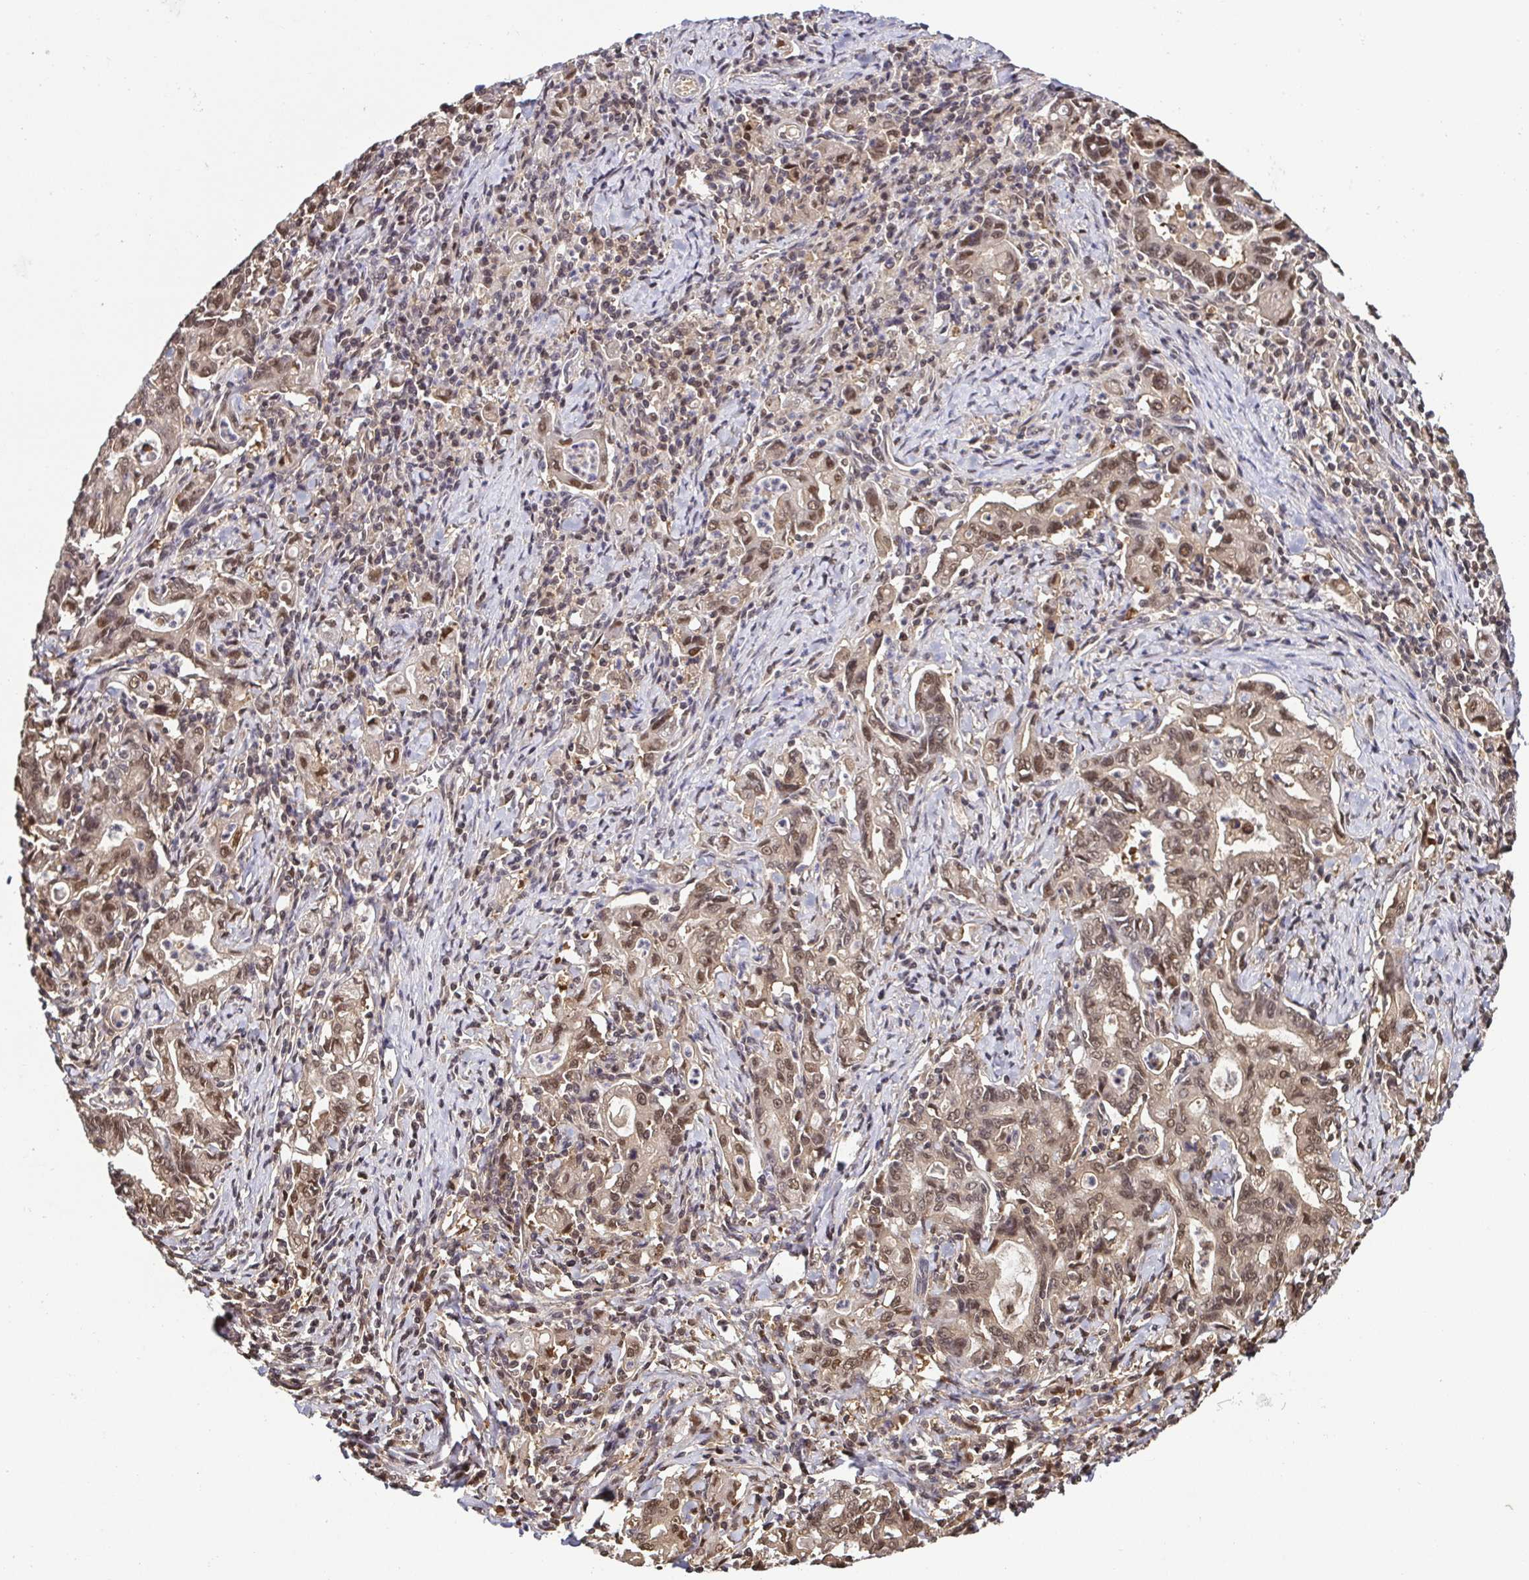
{"staining": {"intensity": "moderate", "quantity": ">75%", "location": "cytoplasmic/membranous,nuclear"}, "tissue": "stomach cancer", "cell_type": "Tumor cells", "image_type": "cancer", "snomed": [{"axis": "morphology", "description": "Adenocarcinoma, NOS"}, {"axis": "topography", "description": "Stomach, upper"}], "caption": "Protein staining demonstrates moderate cytoplasmic/membranous and nuclear positivity in about >75% of tumor cells in adenocarcinoma (stomach).", "gene": "PSMB9", "patient": {"sex": "female", "age": 79}}